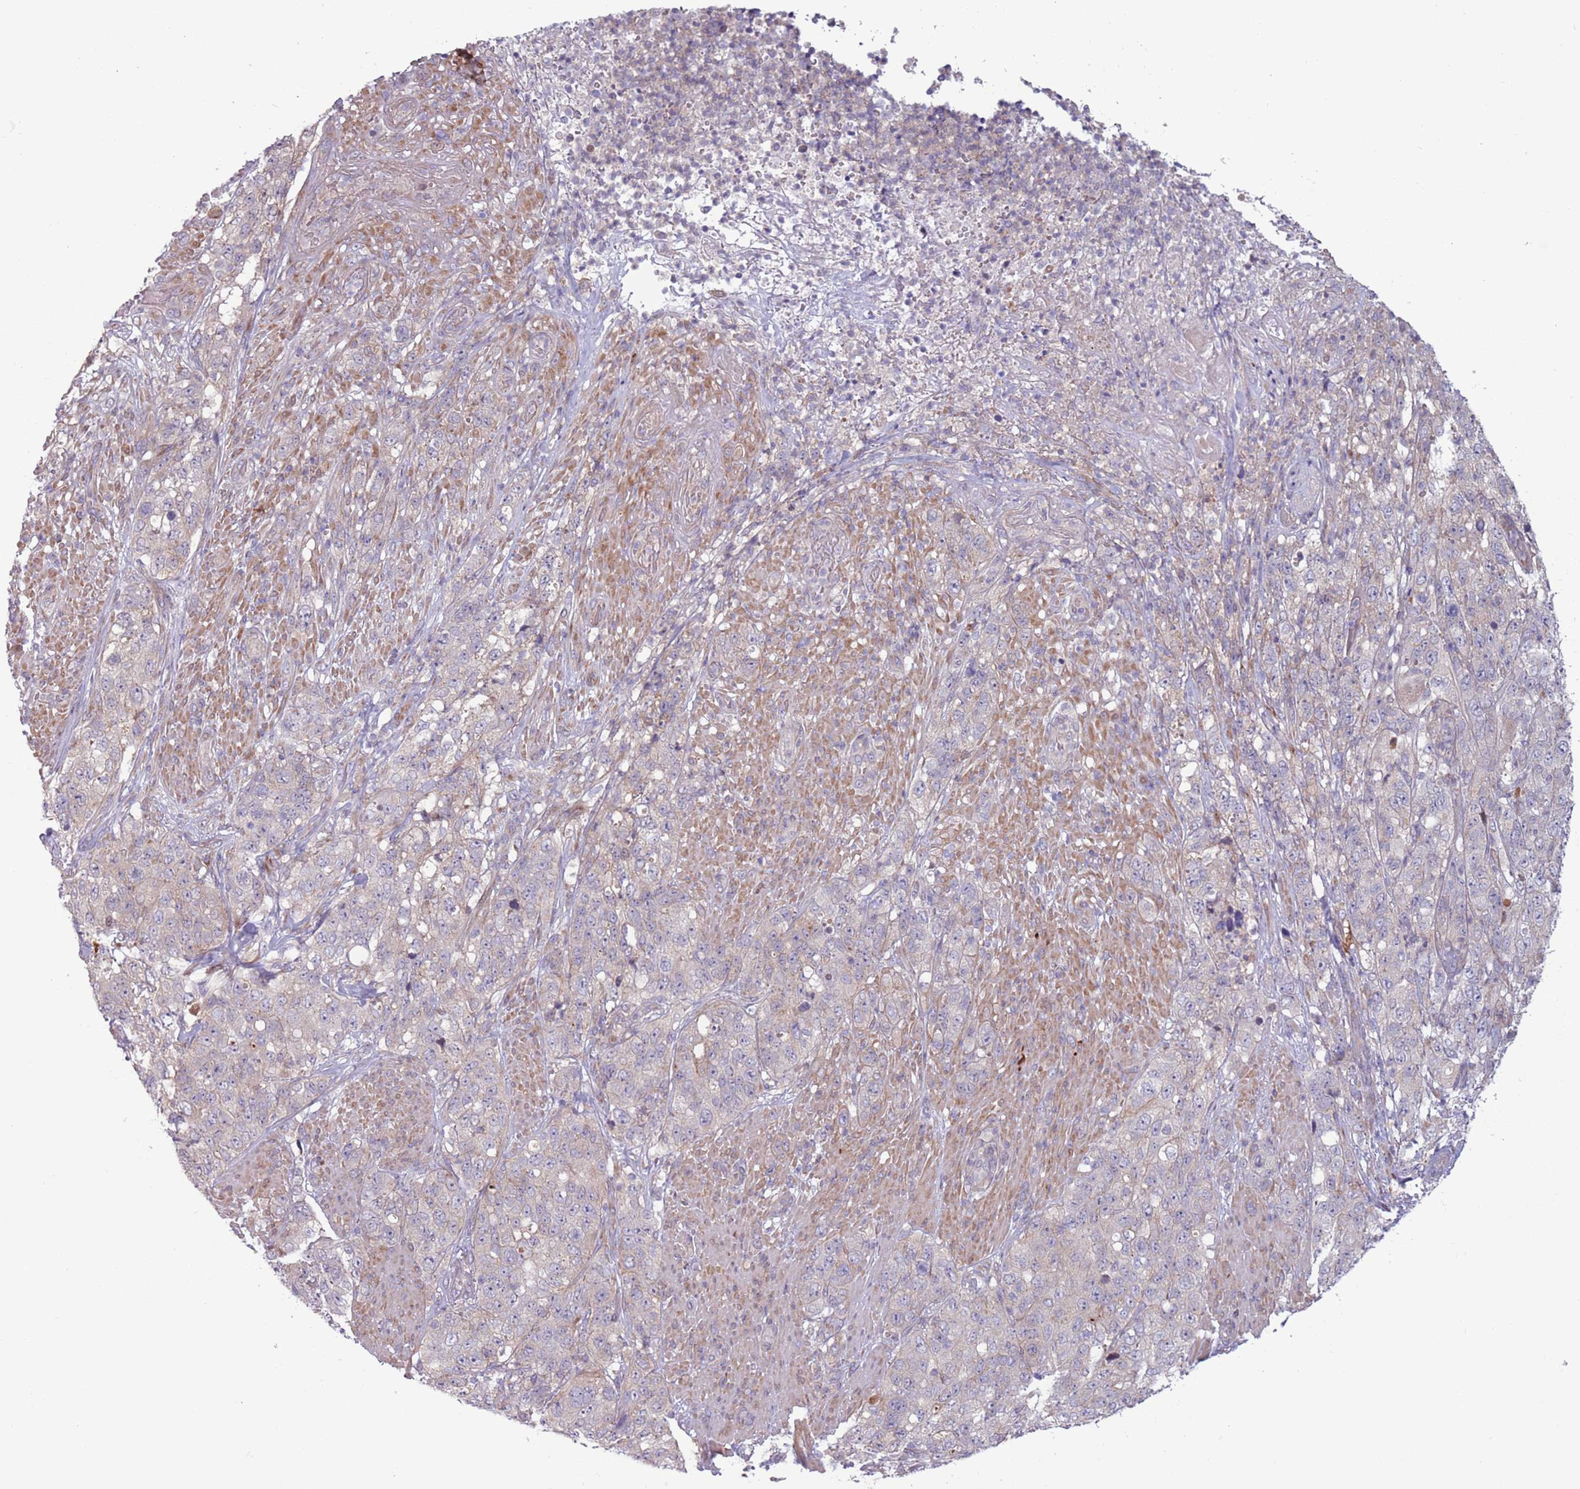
{"staining": {"intensity": "negative", "quantity": "none", "location": "none"}, "tissue": "stomach cancer", "cell_type": "Tumor cells", "image_type": "cancer", "snomed": [{"axis": "morphology", "description": "Adenocarcinoma, NOS"}, {"axis": "topography", "description": "Stomach"}], "caption": "Tumor cells show no significant staining in stomach adenocarcinoma.", "gene": "CCDC150", "patient": {"sex": "male", "age": 48}}